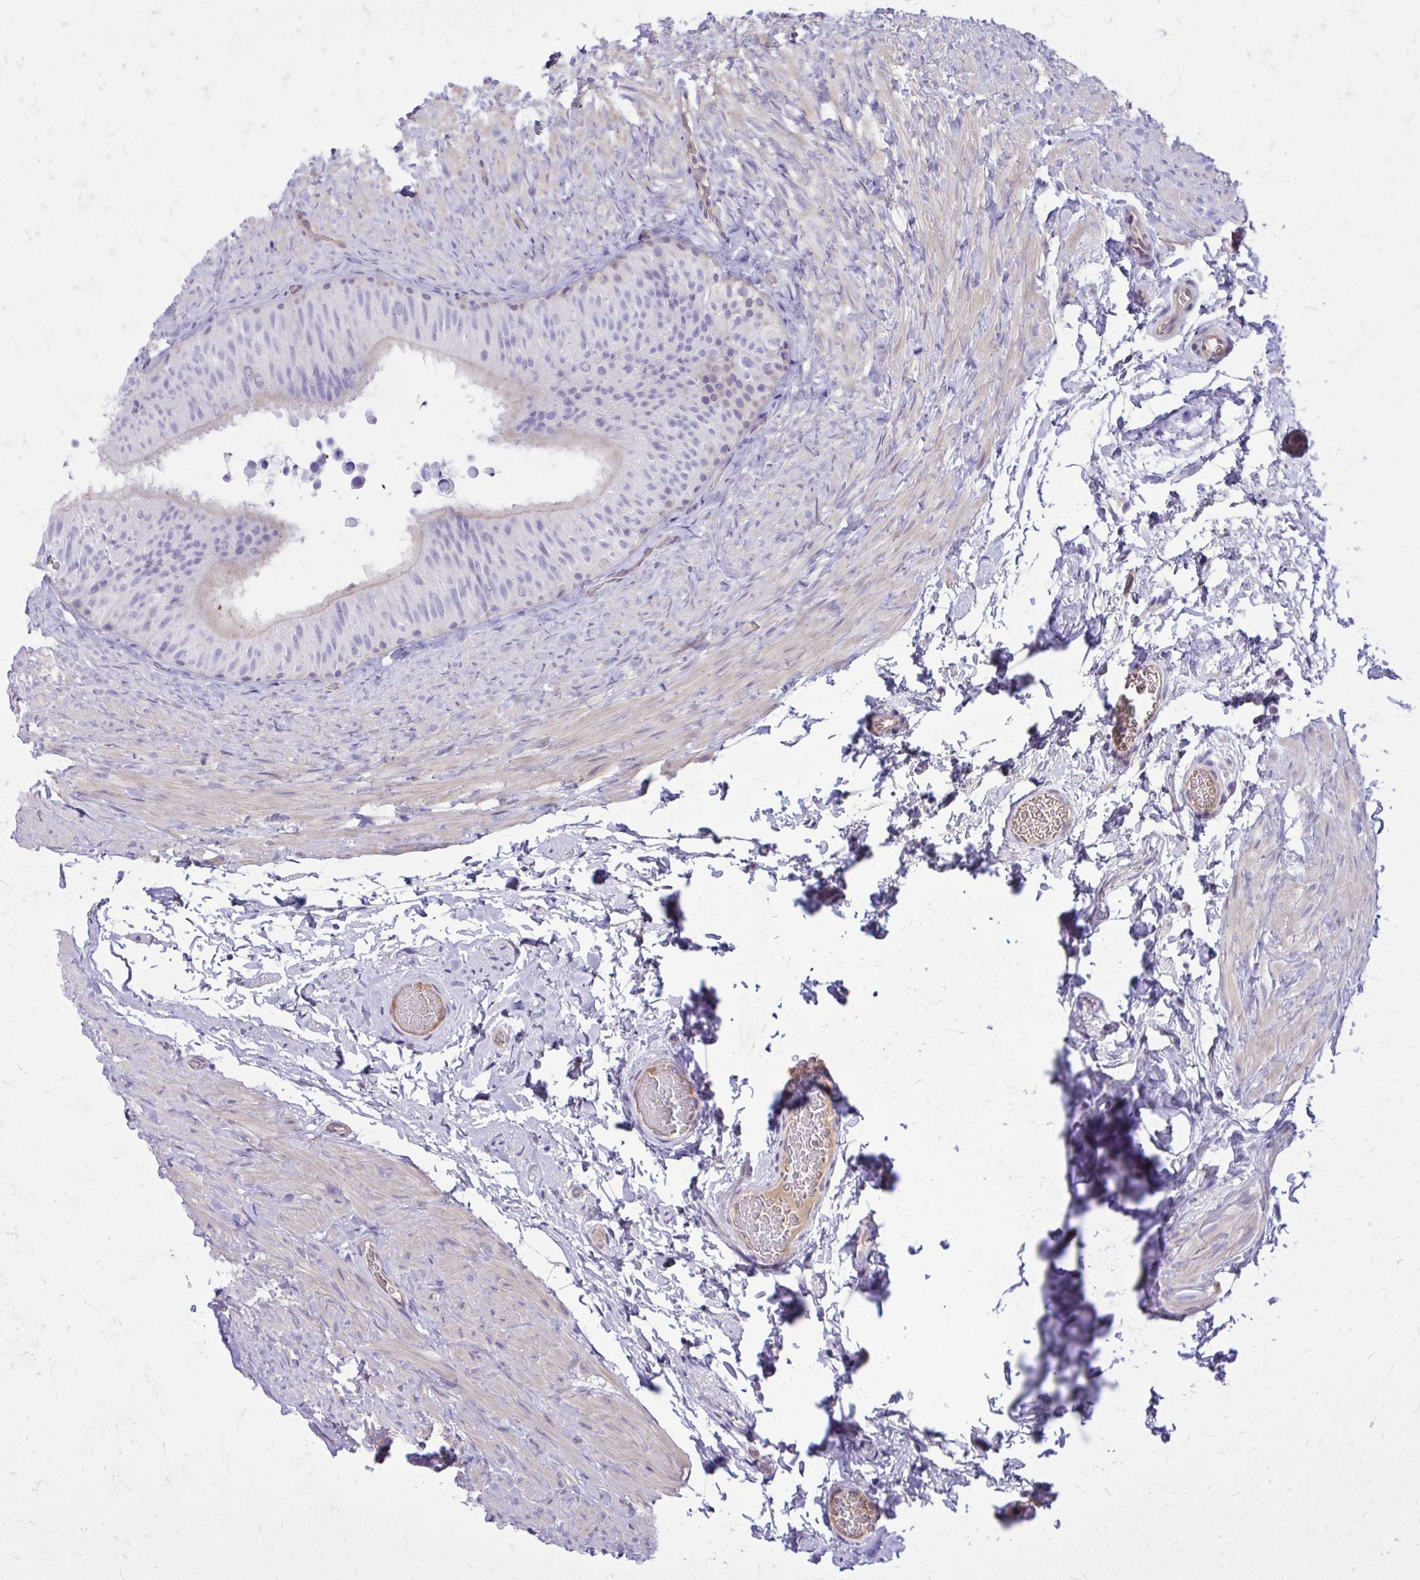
{"staining": {"intensity": "negative", "quantity": "none", "location": "none"}, "tissue": "epididymis", "cell_type": "Glandular cells", "image_type": "normal", "snomed": [{"axis": "morphology", "description": "Normal tissue, NOS"}, {"axis": "topography", "description": "Epididymis, spermatic cord, NOS"}, {"axis": "topography", "description": "Epididymis"}], "caption": "This is a image of immunohistochemistry staining of unremarkable epididymis, which shows no expression in glandular cells. (Brightfield microscopy of DAB (3,3'-diaminobenzidine) immunohistochemistry at high magnification).", "gene": "RUNDC3B", "patient": {"sex": "male", "age": 31}}